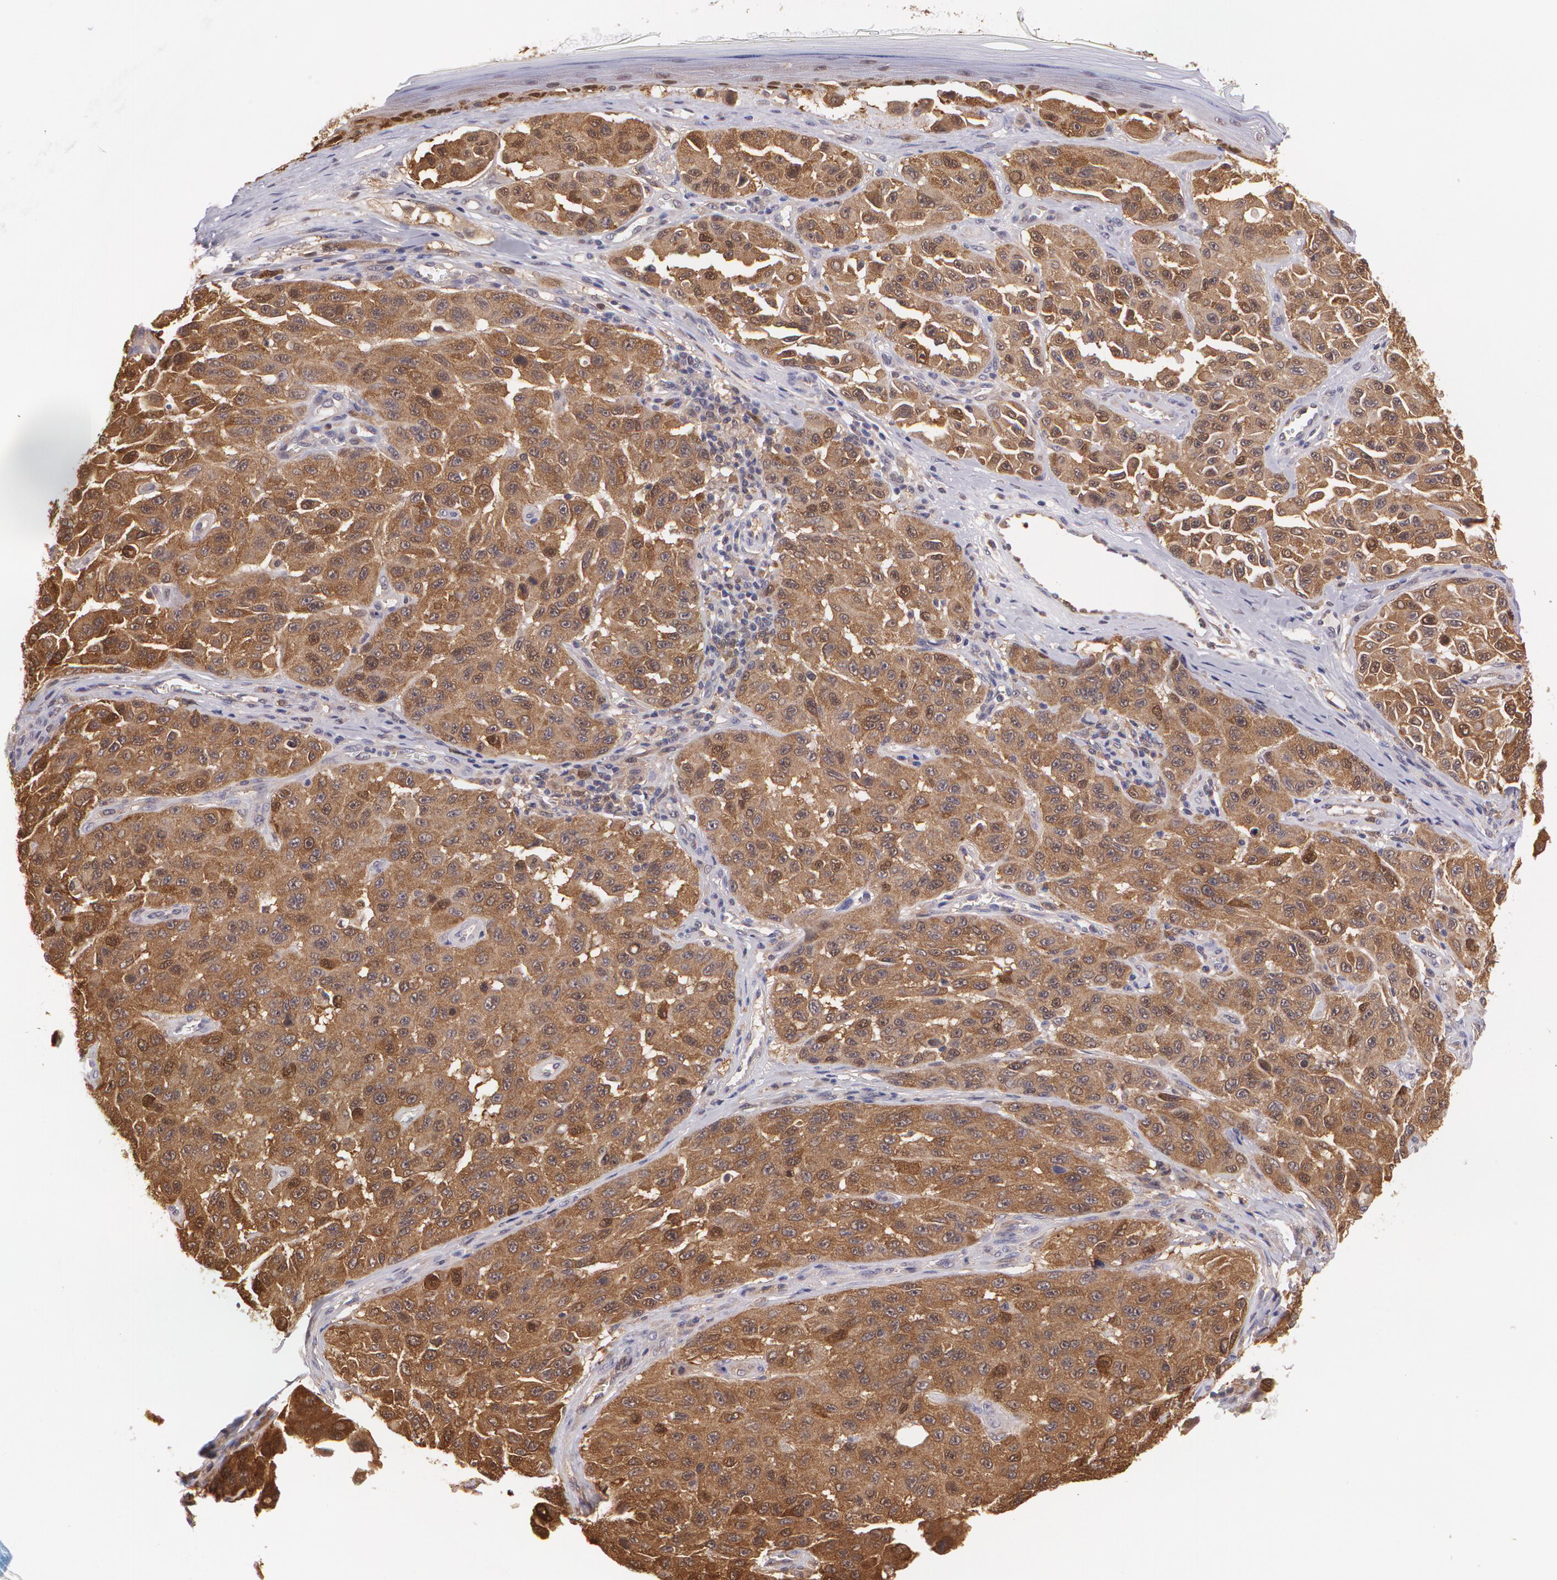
{"staining": {"intensity": "strong", "quantity": ">75%", "location": "cytoplasmic/membranous"}, "tissue": "melanoma", "cell_type": "Tumor cells", "image_type": "cancer", "snomed": [{"axis": "morphology", "description": "Malignant melanoma, NOS"}, {"axis": "topography", "description": "Skin"}], "caption": "DAB (3,3'-diaminobenzidine) immunohistochemical staining of human melanoma shows strong cytoplasmic/membranous protein expression in about >75% of tumor cells.", "gene": "HSPH1", "patient": {"sex": "male", "age": 30}}